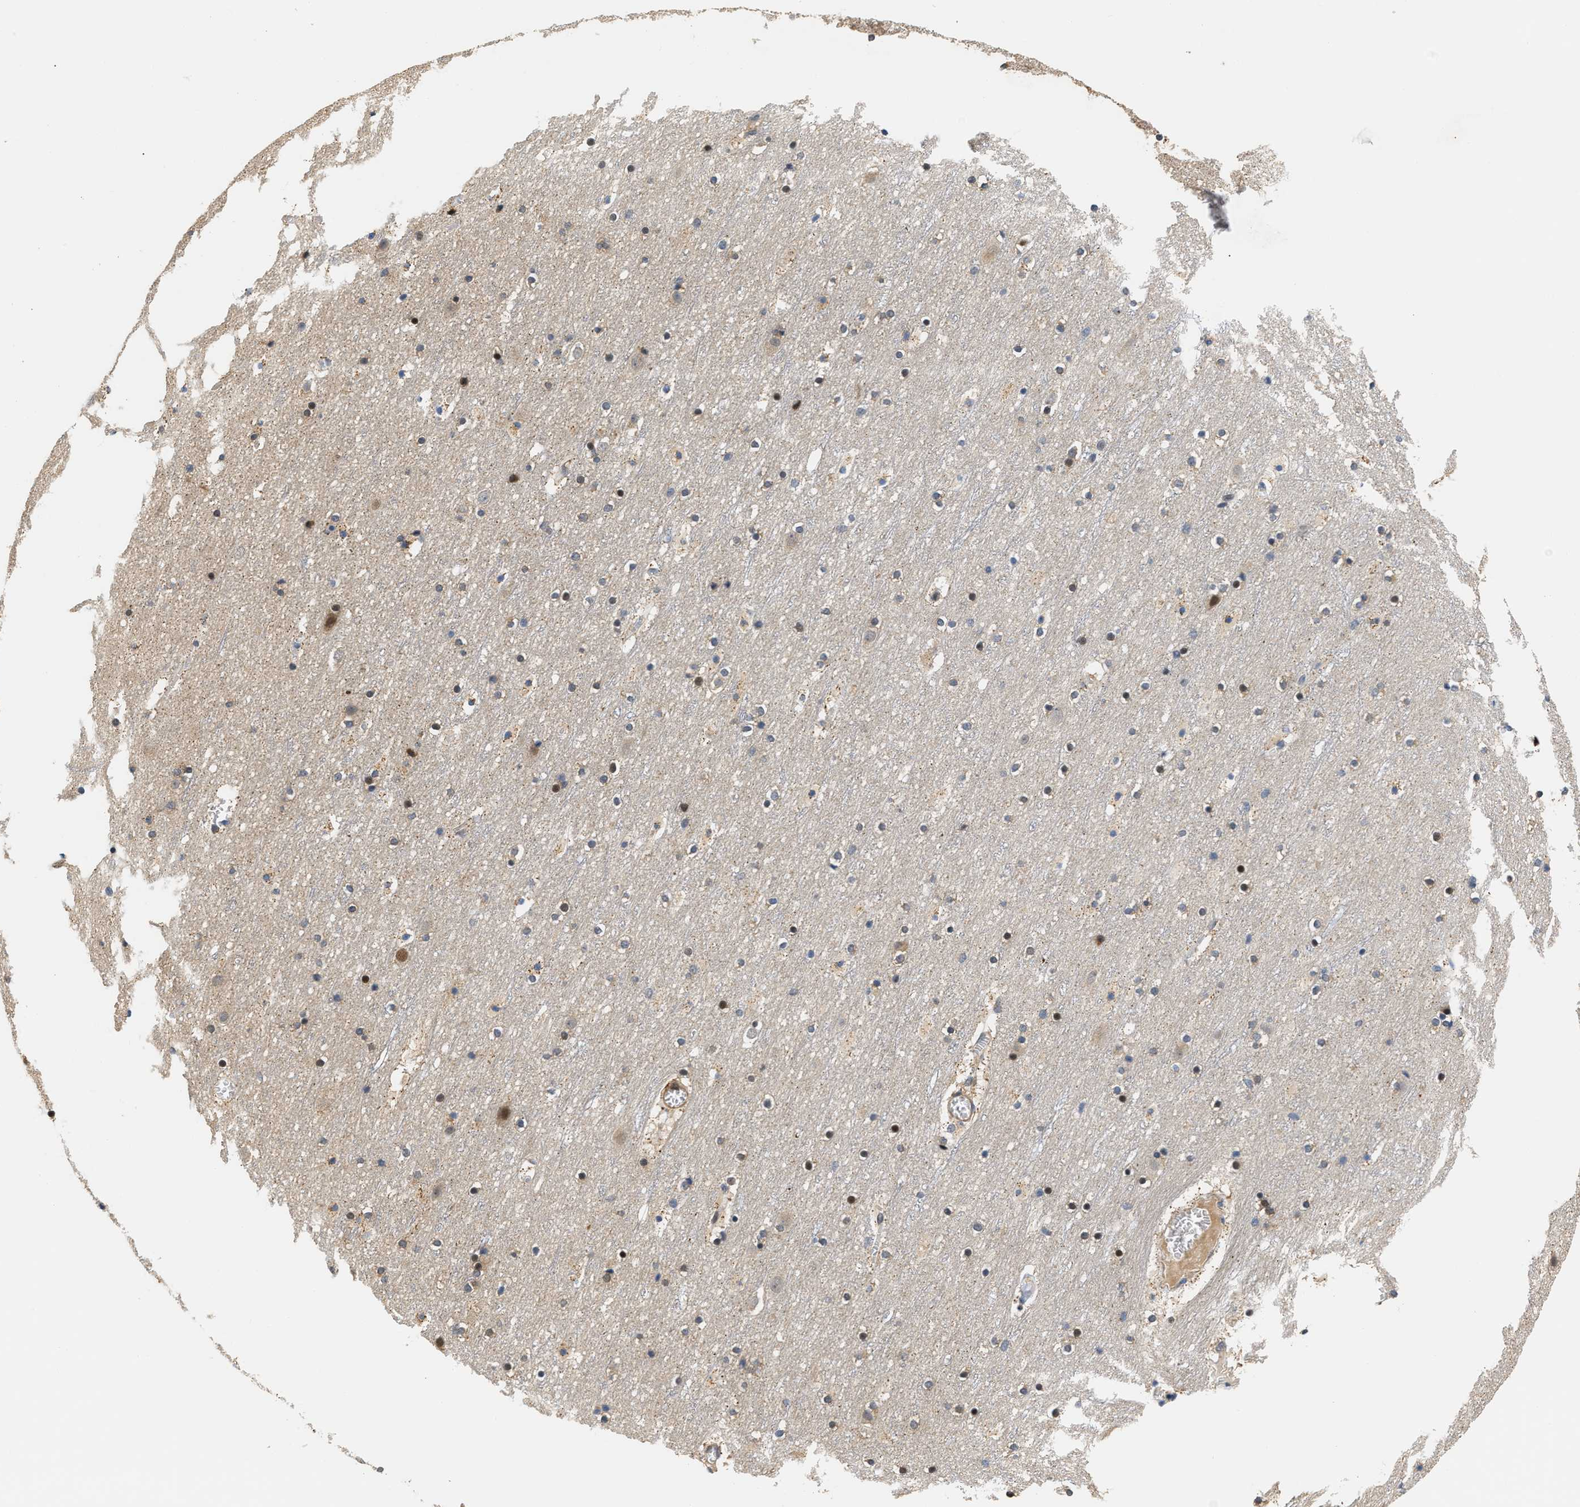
{"staining": {"intensity": "negative", "quantity": "none", "location": "none"}, "tissue": "cerebral cortex", "cell_type": "Endothelial cells", "image_type": "normal", "snomed": [{"axis": "morphology", "description": "Normal tissue, NOS"}, {"axis": "topography", "description": "Cerebral cortex"}], "caption": "Immunohistochemistry micrograph of normal cerebral cortex: cerebral cortex stained with DAB (3,3'-diaminobenzidine) demonstrates no significant protein expression in endothelial cells. Brightfield microscopy of immunohistochemistry stained with DAB (3,3'-diaminobenzidine) (brown) and hematoxylin (blue), captured at high magnification.", "gene": "LARP6", "patient": {"sex": "male", "age": 45}}